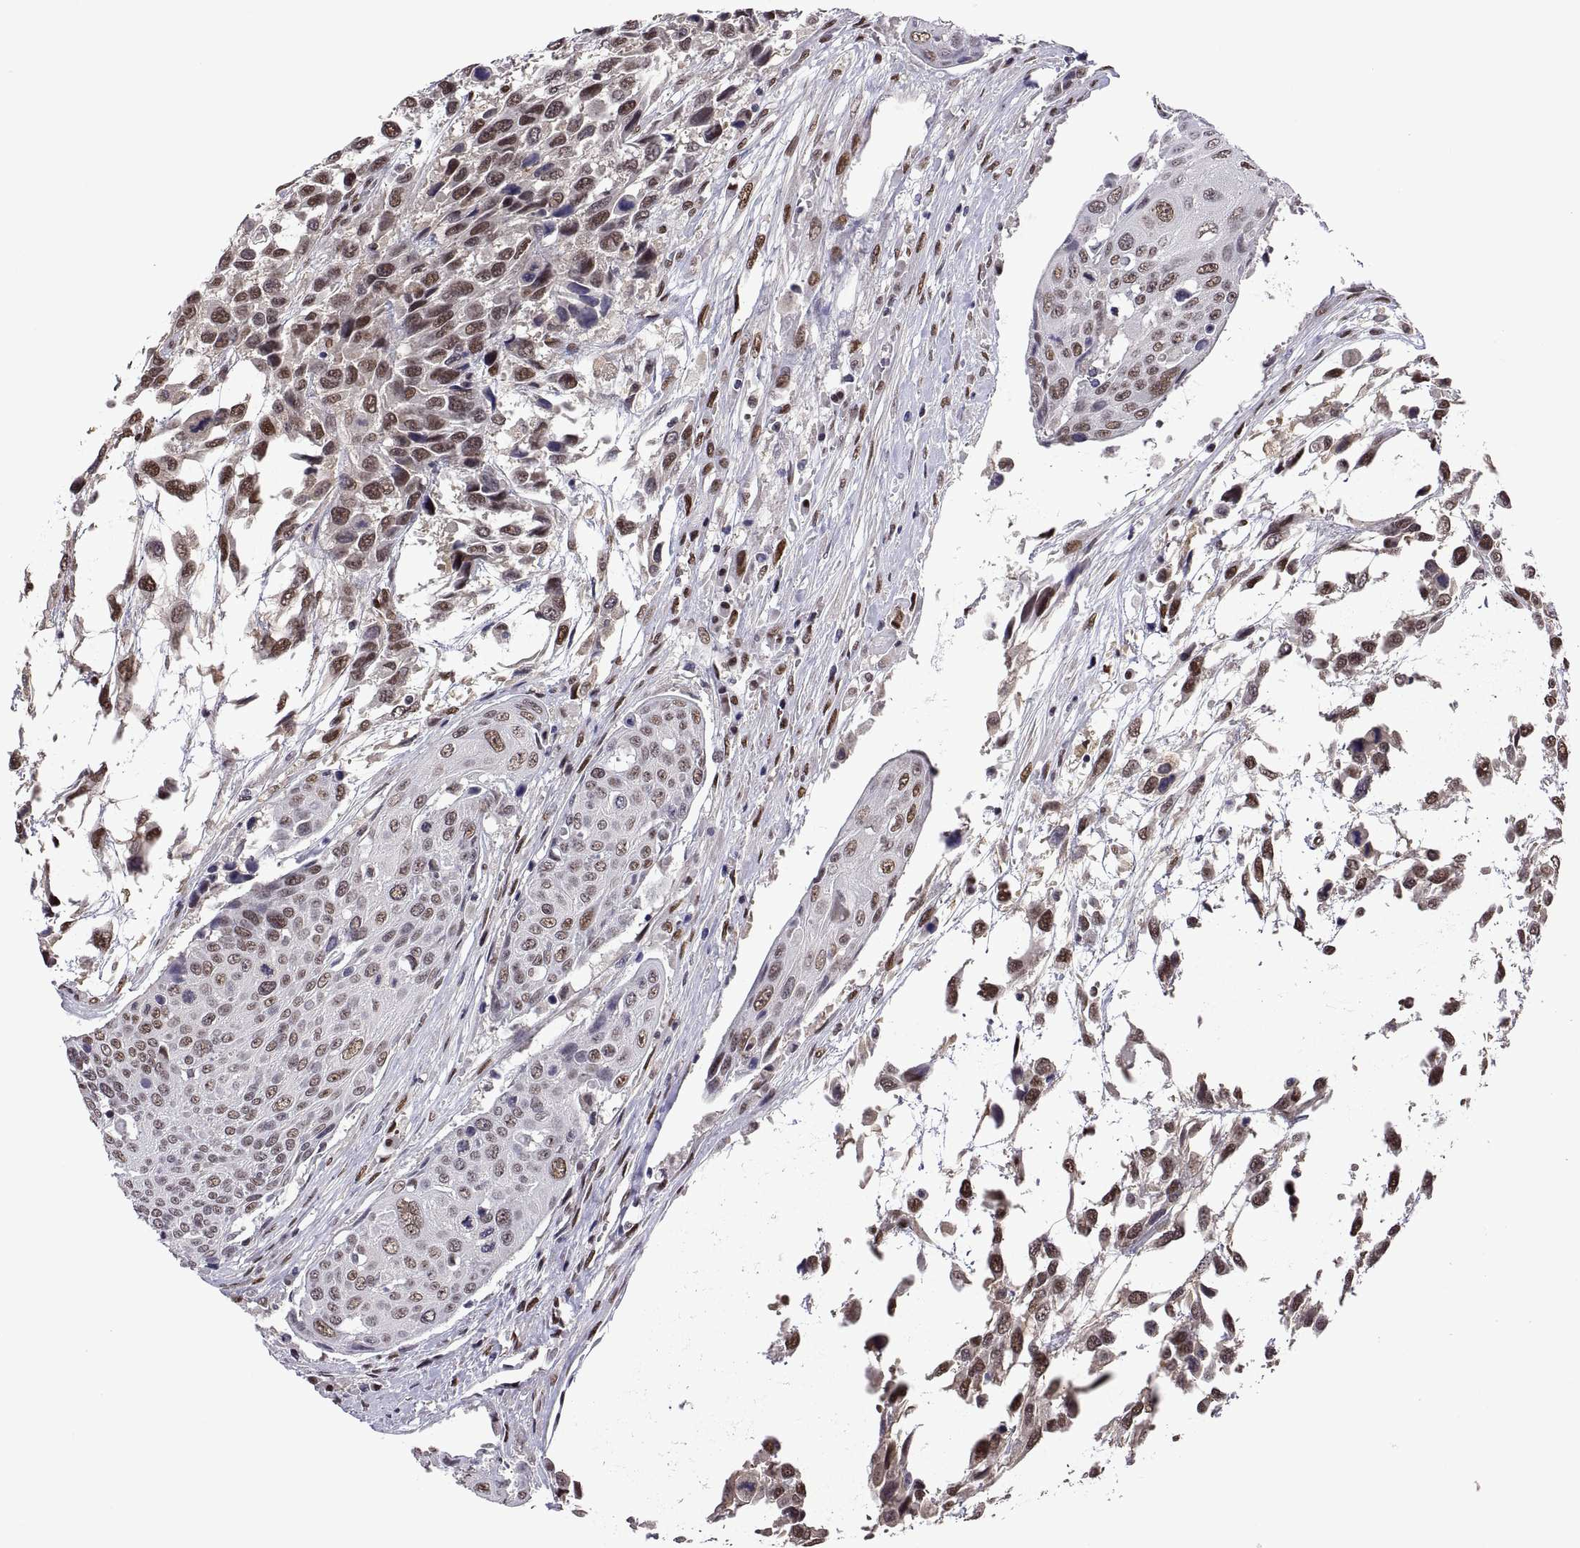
{"staining": {"intensity": "moderate", "quantity": "25%-75%", "location": "nuclear"}, "tissue": "urothelial cancer", "cell_type": "Tumor cells", "image_type": "cancer", "snomed": [{"axis": "morphology", "description": "Urothelial carcinoma, High grade"}, {"axis": "topography", "description": "Urinary bladder"}], "caption": "IHC micrograph of neoplastic tissue: human urothelial cancer stained using immunohistochemistry exhibits medium levels of moderate protein expression localized specifically in the nuclear of tumor cells, appearing as a nuclear brown color.", "gene": "NR4A1", "patient": {"sex": "female", "age": 70}}